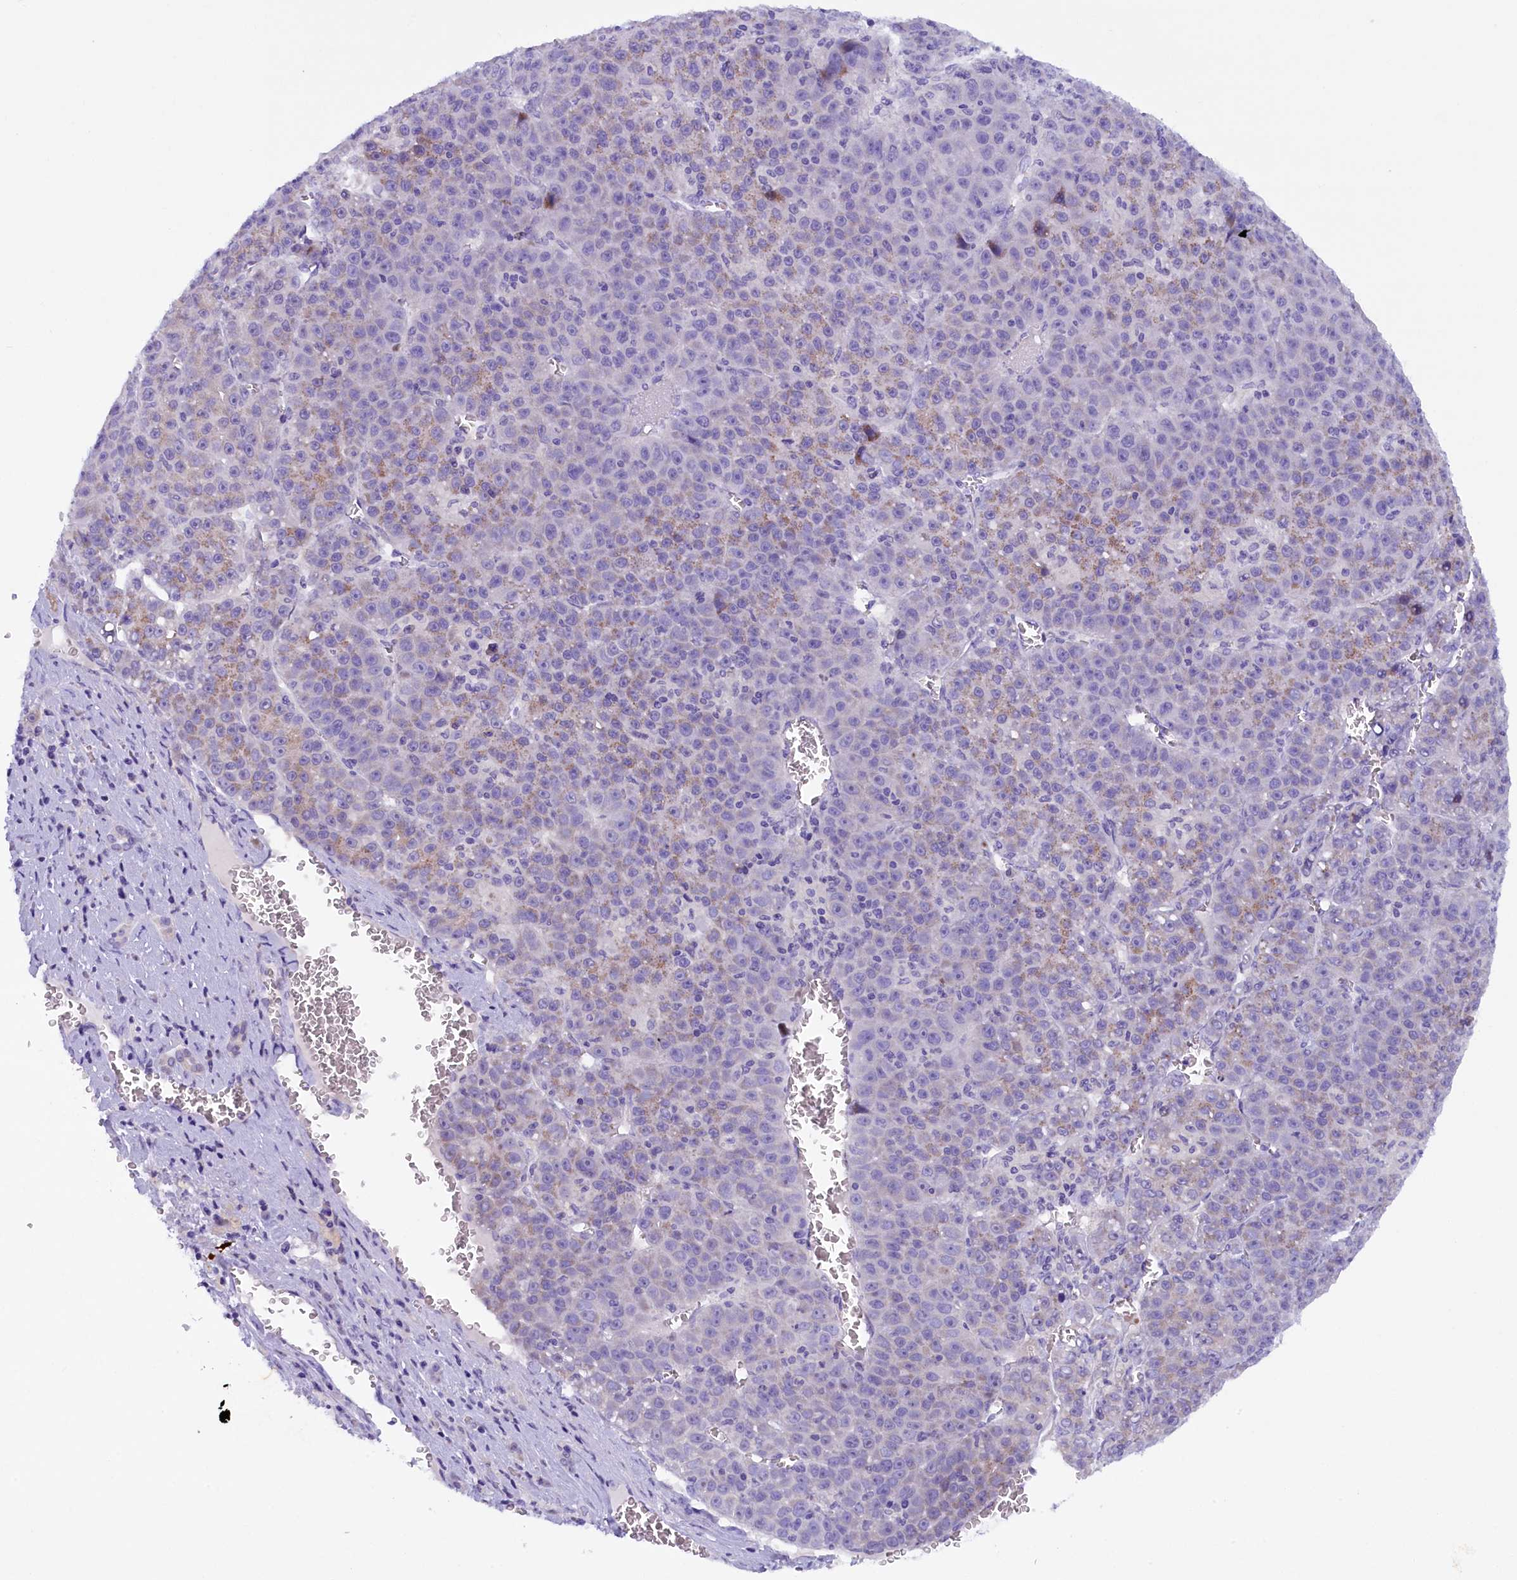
{"staining": {"intensity": "weak", "quantity": "<25%", "location": "cytoplasmic/membranous"}, "tissue": "liver cancer", "cell_type": "Tumor cells", "image_type": "cancer", "snomed": [{"axis": "morphology", "description": "Carcinoma, Hepatocellular, NOS"}, {"axis": "topography", "description": "Liver"}], "caption": "Immunohistochemistry (IHC) histopathology image of human hepatocellular carcinoma (liver) stained for a protein (brown), which exhibits no staining in tumor cells. The staining was performed using DAB (3,3'-diaminobenzidine) to visualize the protein expression in brown, while the nuclei were stained in blue with hematoxylin (Magnification: 20x).", "gene": "RTTN", "patient": {"sex": "female", "age": 53}}